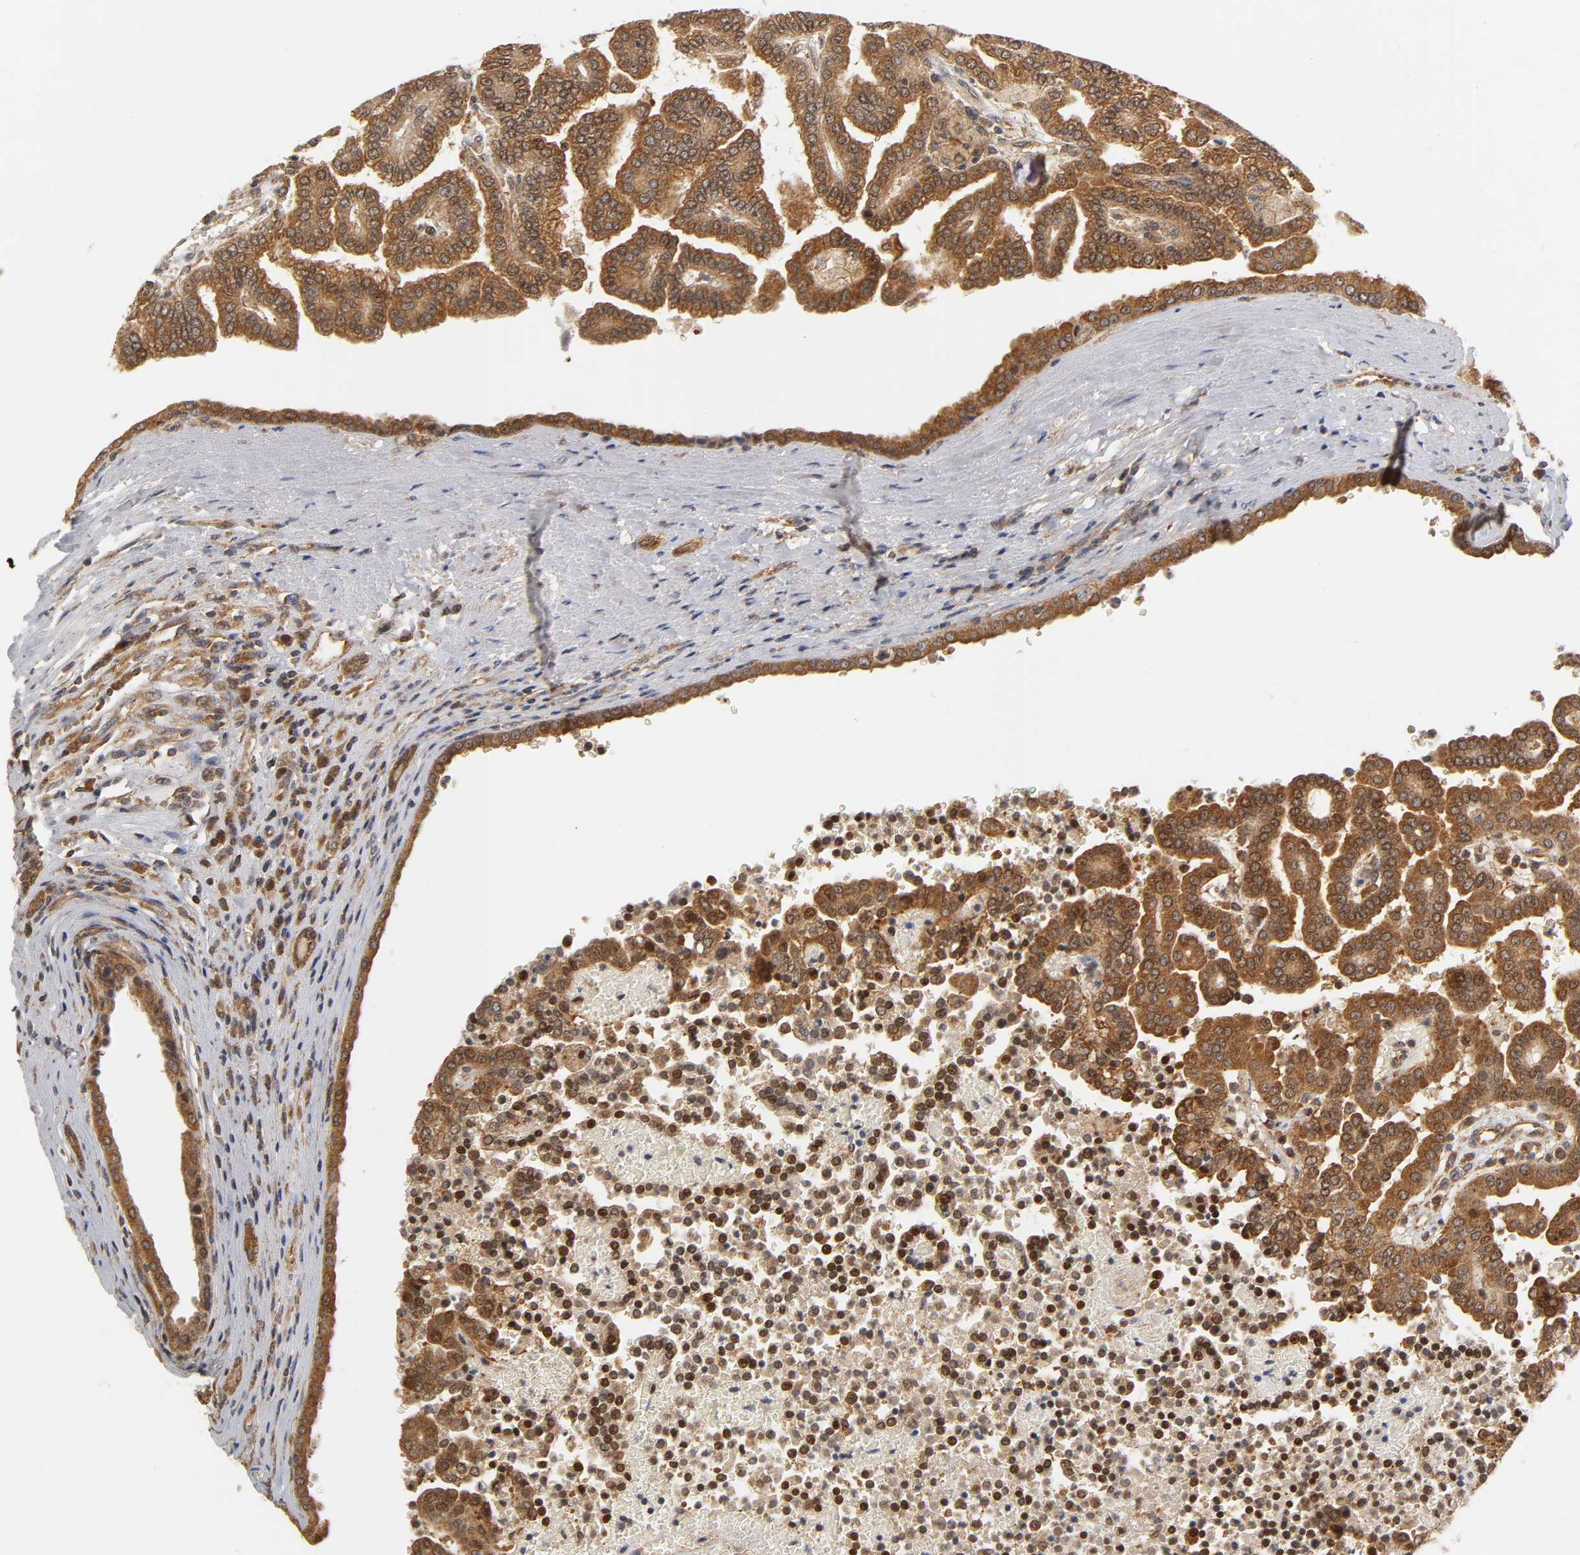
{"staining": {"intensity": "strong", "quantity": ">75%", "location": "cytoplasmic/membranous"}, "tissue": "renal cancer", "cell_type": "Tumor cells", "image_type": "cancer", "snomed": [{"axis": "morphology", "description": "Adenocarcinoma, NOS"}, {"axis": "topography", "description": "Kidney"}], "caption": "Immunohistochemistry (IHC) of adenocarcinoma (renal) reveals high levels of strong cytoplasmic/membranous expression in about >75% of tumor cells. Immunohistochemistry (IHC) stains the protein in brown and the nuclei are stained blue.", "gene": "PAFAH1B1", "patient": {"sex": "male", "age": 61}}